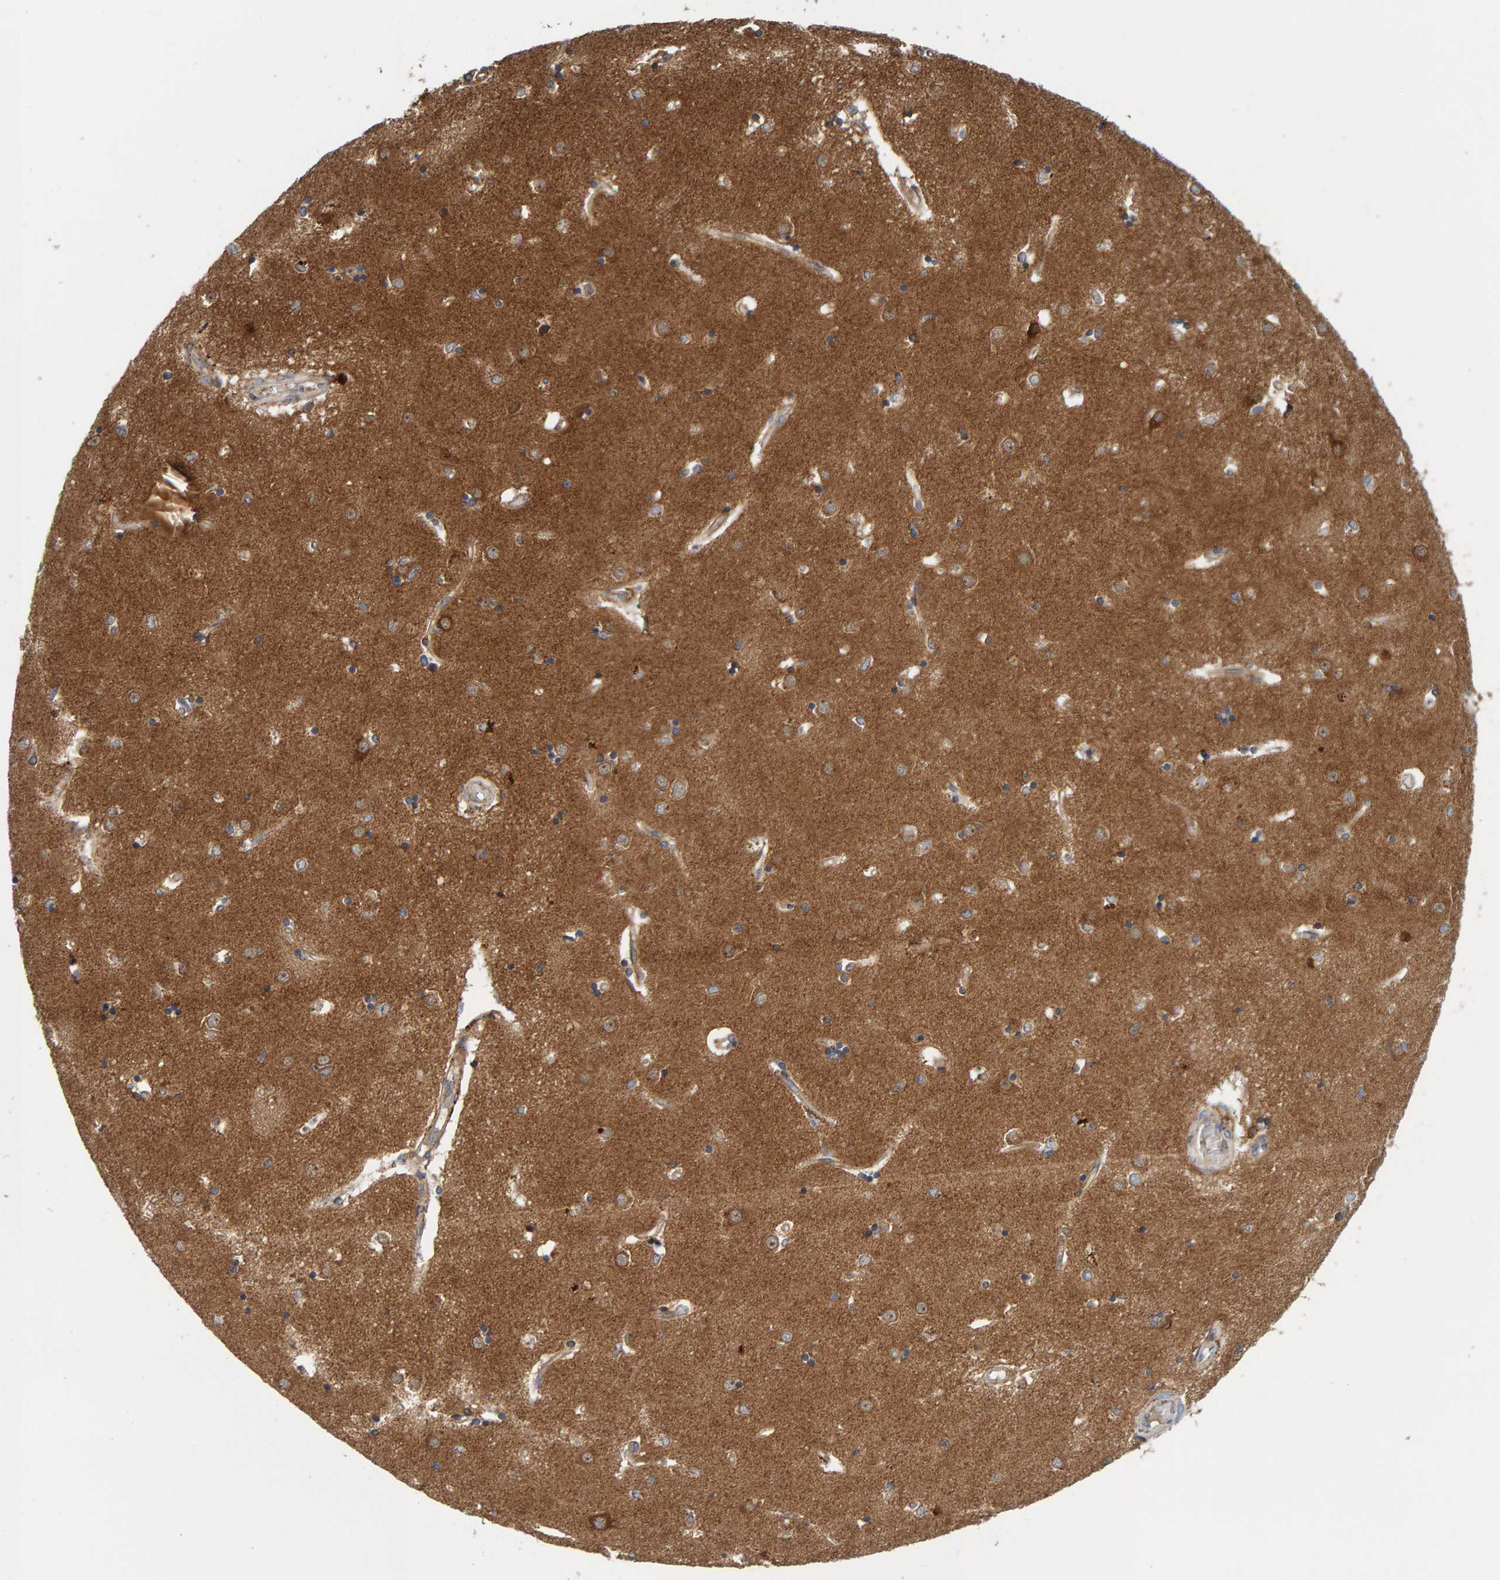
{"staining": {"intensity": "moderate", "quantity": ">75%", "location": "cytoplasmic/membranous"}, "tissue": "caudate", "cell_type": "Glial cells", "image_type": "normal", "snomed": [{"axis": "morphology", "description": "Normal tissue, NOS"}, {"axis": "topography", "description": "Lateral ventricle wall"}], "caption": "Caudate stained for a protein (brown) displays moderate cytoplasmic/membranous positive expression in approximately >75% of glial cells.", "gene": "BAIAP2", "patient": {"sex": "male", "age": 45}}